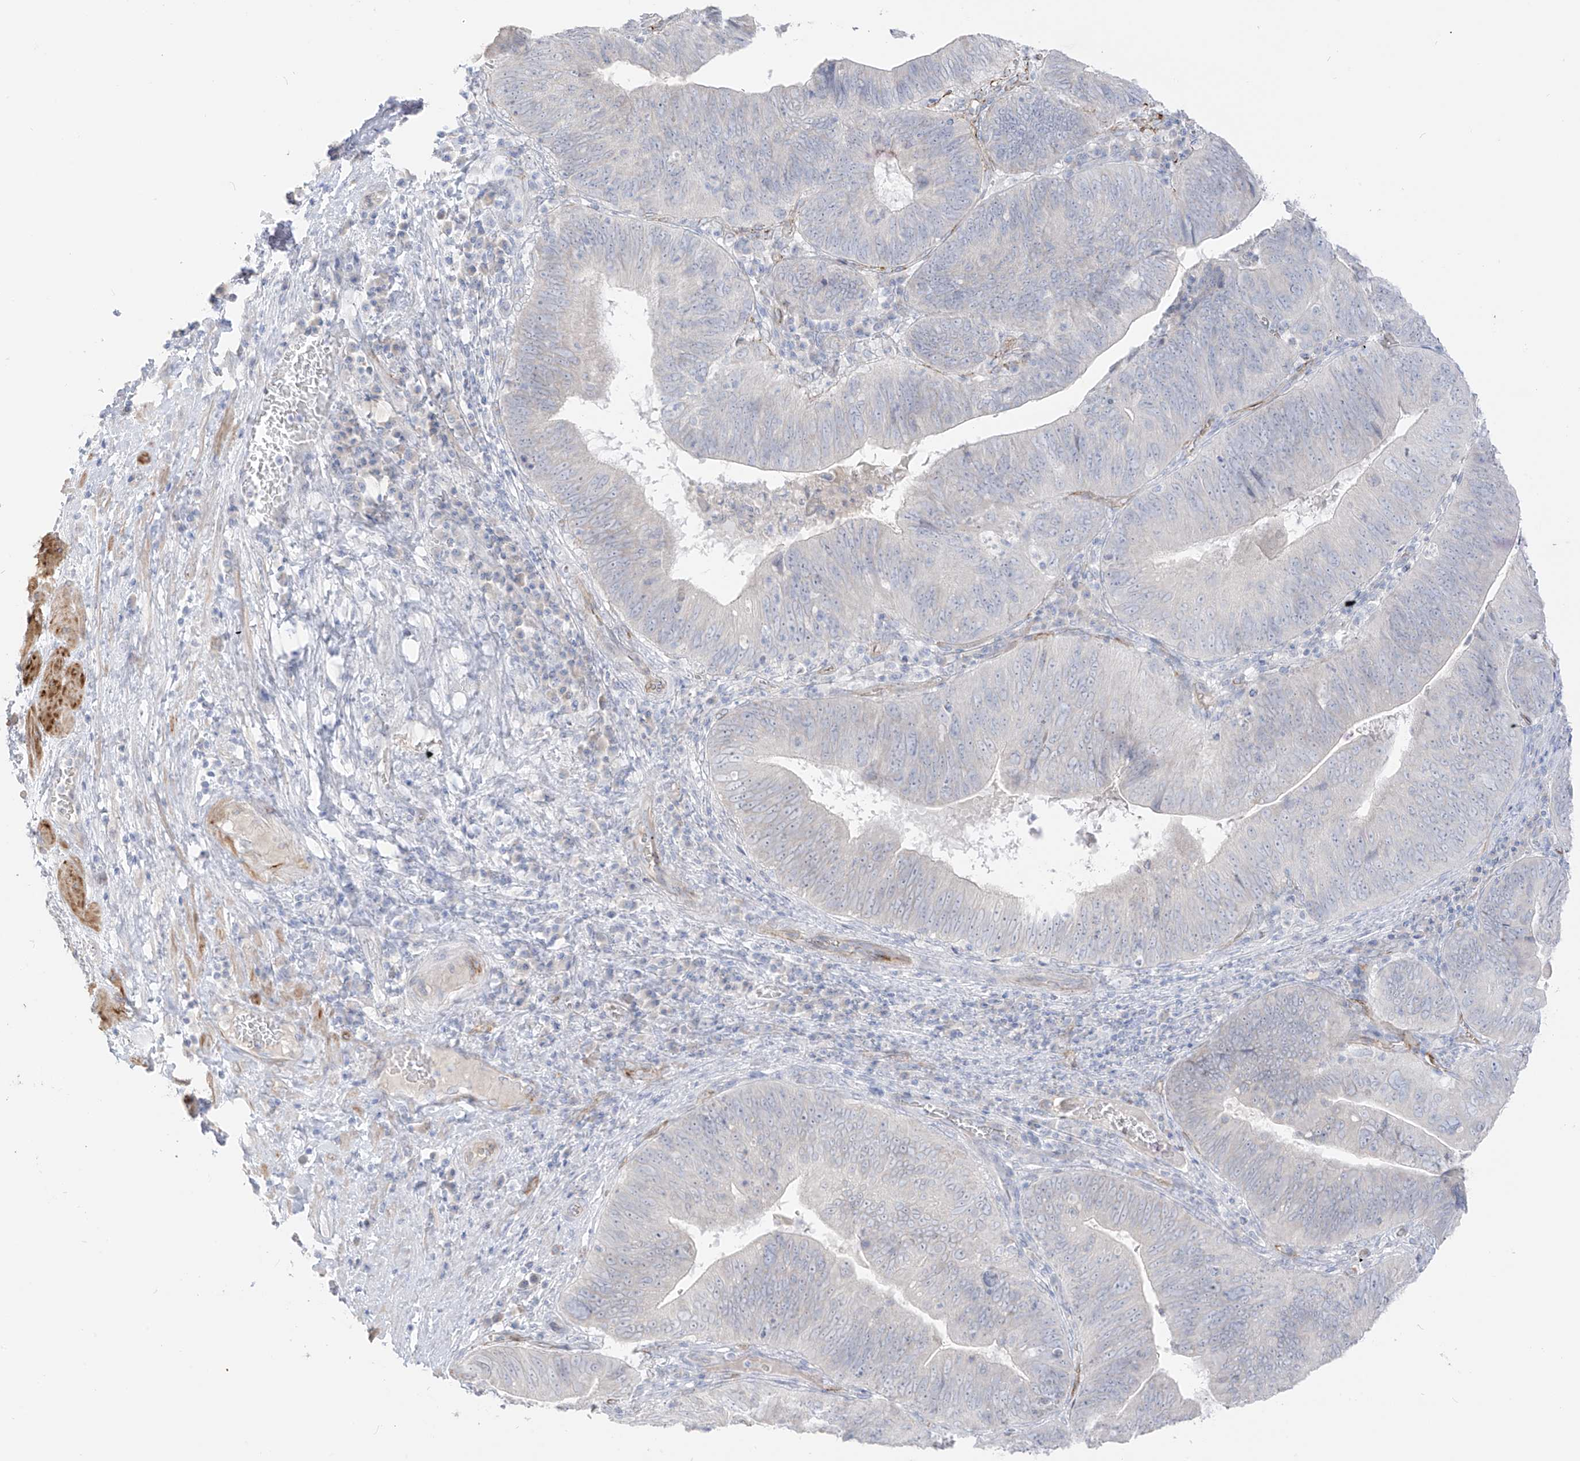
{"staining": {"intensity": "negative", "quantity": "none", "location": "none"}, "tissue": "pancreatic cancer", "cell_type": "Tumor cells", "image_type": "cancer", "snomed": [{"axis": "morphology", "description": "Adenocarcinoma, NOS"}, {"axis": "topography", "description": "Pancreas"}], "caption": "DAB immunohistochemical staining of pancreatic cancer reveals no significant expression in tumor cells.", "gene": "C11orf87", "patient": {"sex": "male", "age": 63}}